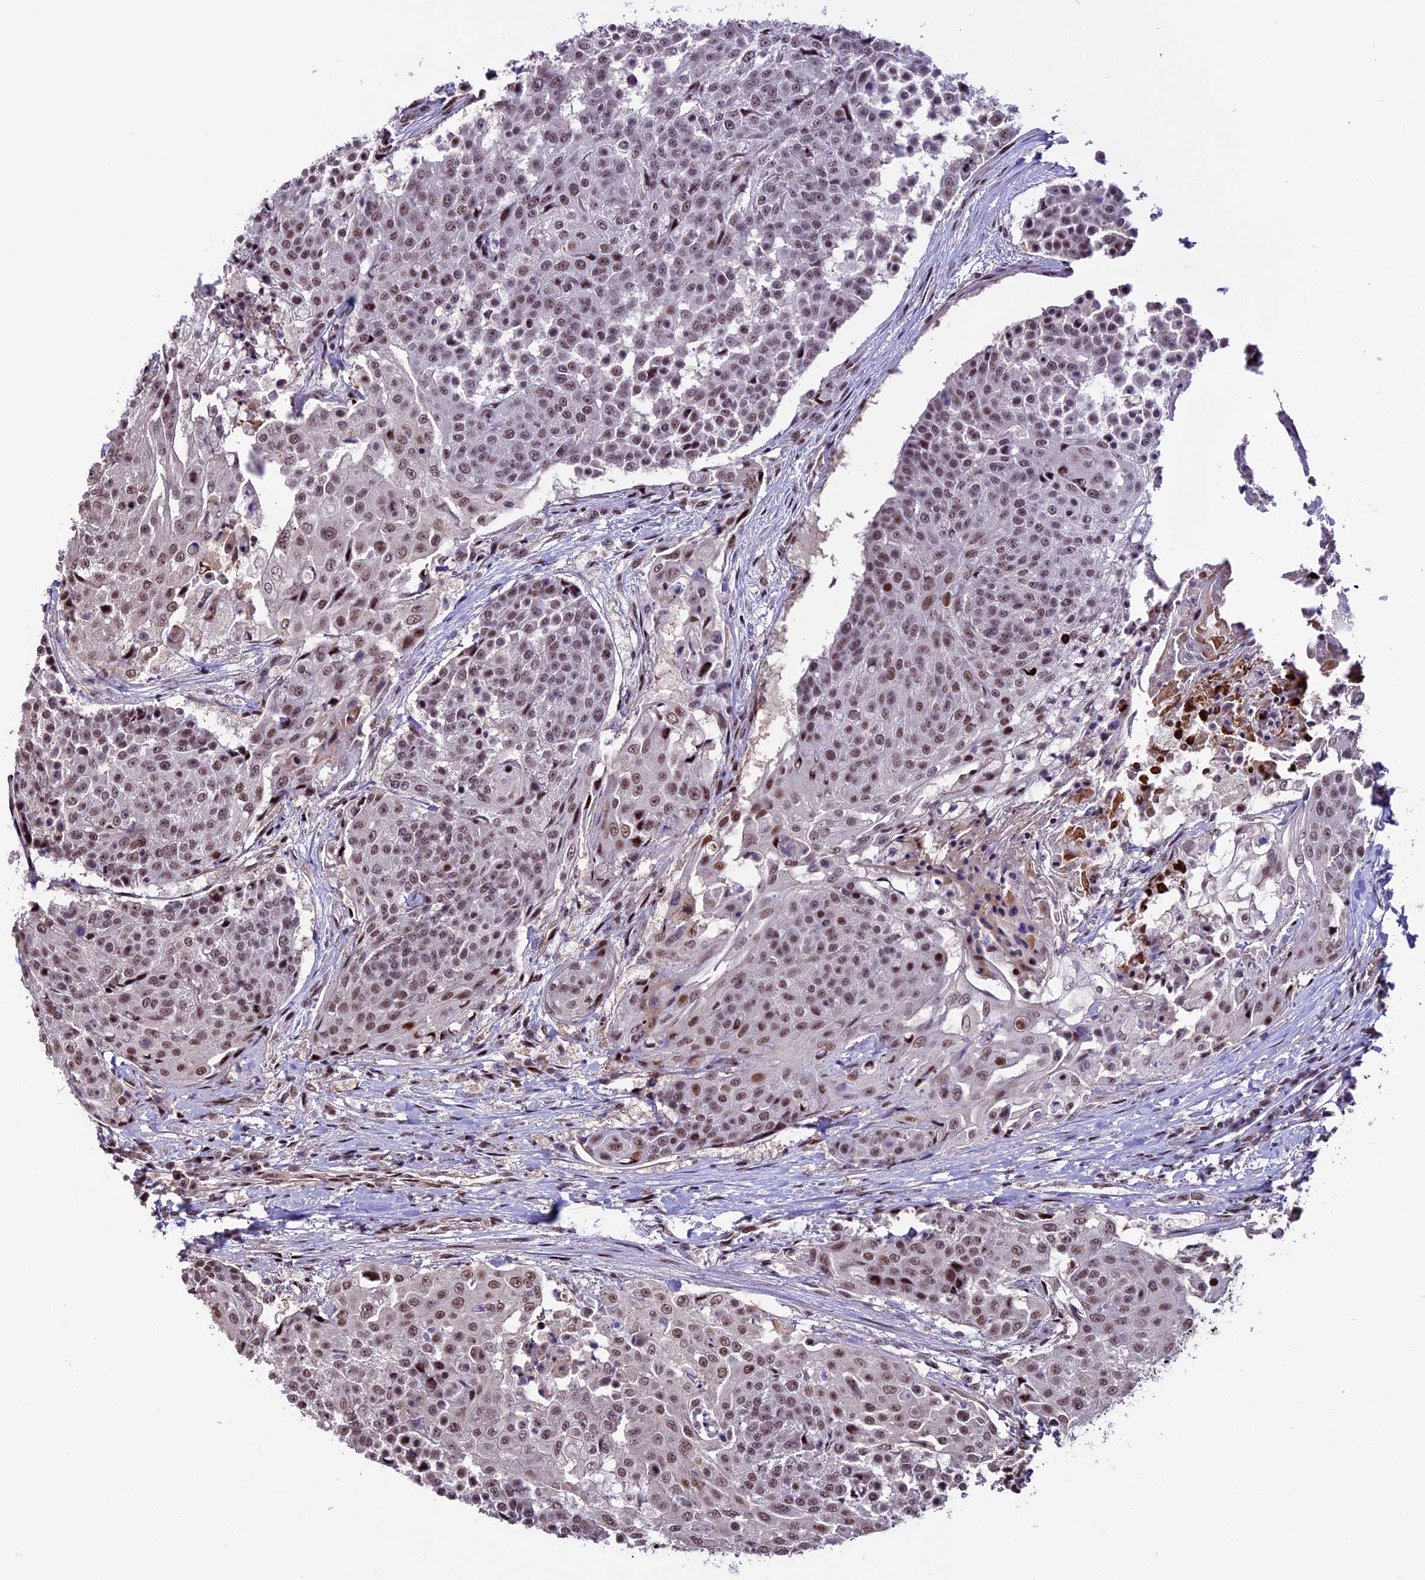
{"staining": {"intensity": "moderate", "quantity": ">75%", "location": "nuclear"}, "tissue": "urothelial cancer", "cell_type": "Tumor cells", "image_type": "cancer", "snomed": [{"axis": "morphology", "description": "Urothelial carcinoma, High grade"}, {"axis": "topography", "description": "Urinary bladder"}], "caption": "Urothelial carcinoma (high-grade) stained with a brown dye demonstrates moderate nuclear positive staining in about >75% of tumor cells.", "gene": "TCP11L2", "patient": {"sex": "female", "age": 63}}